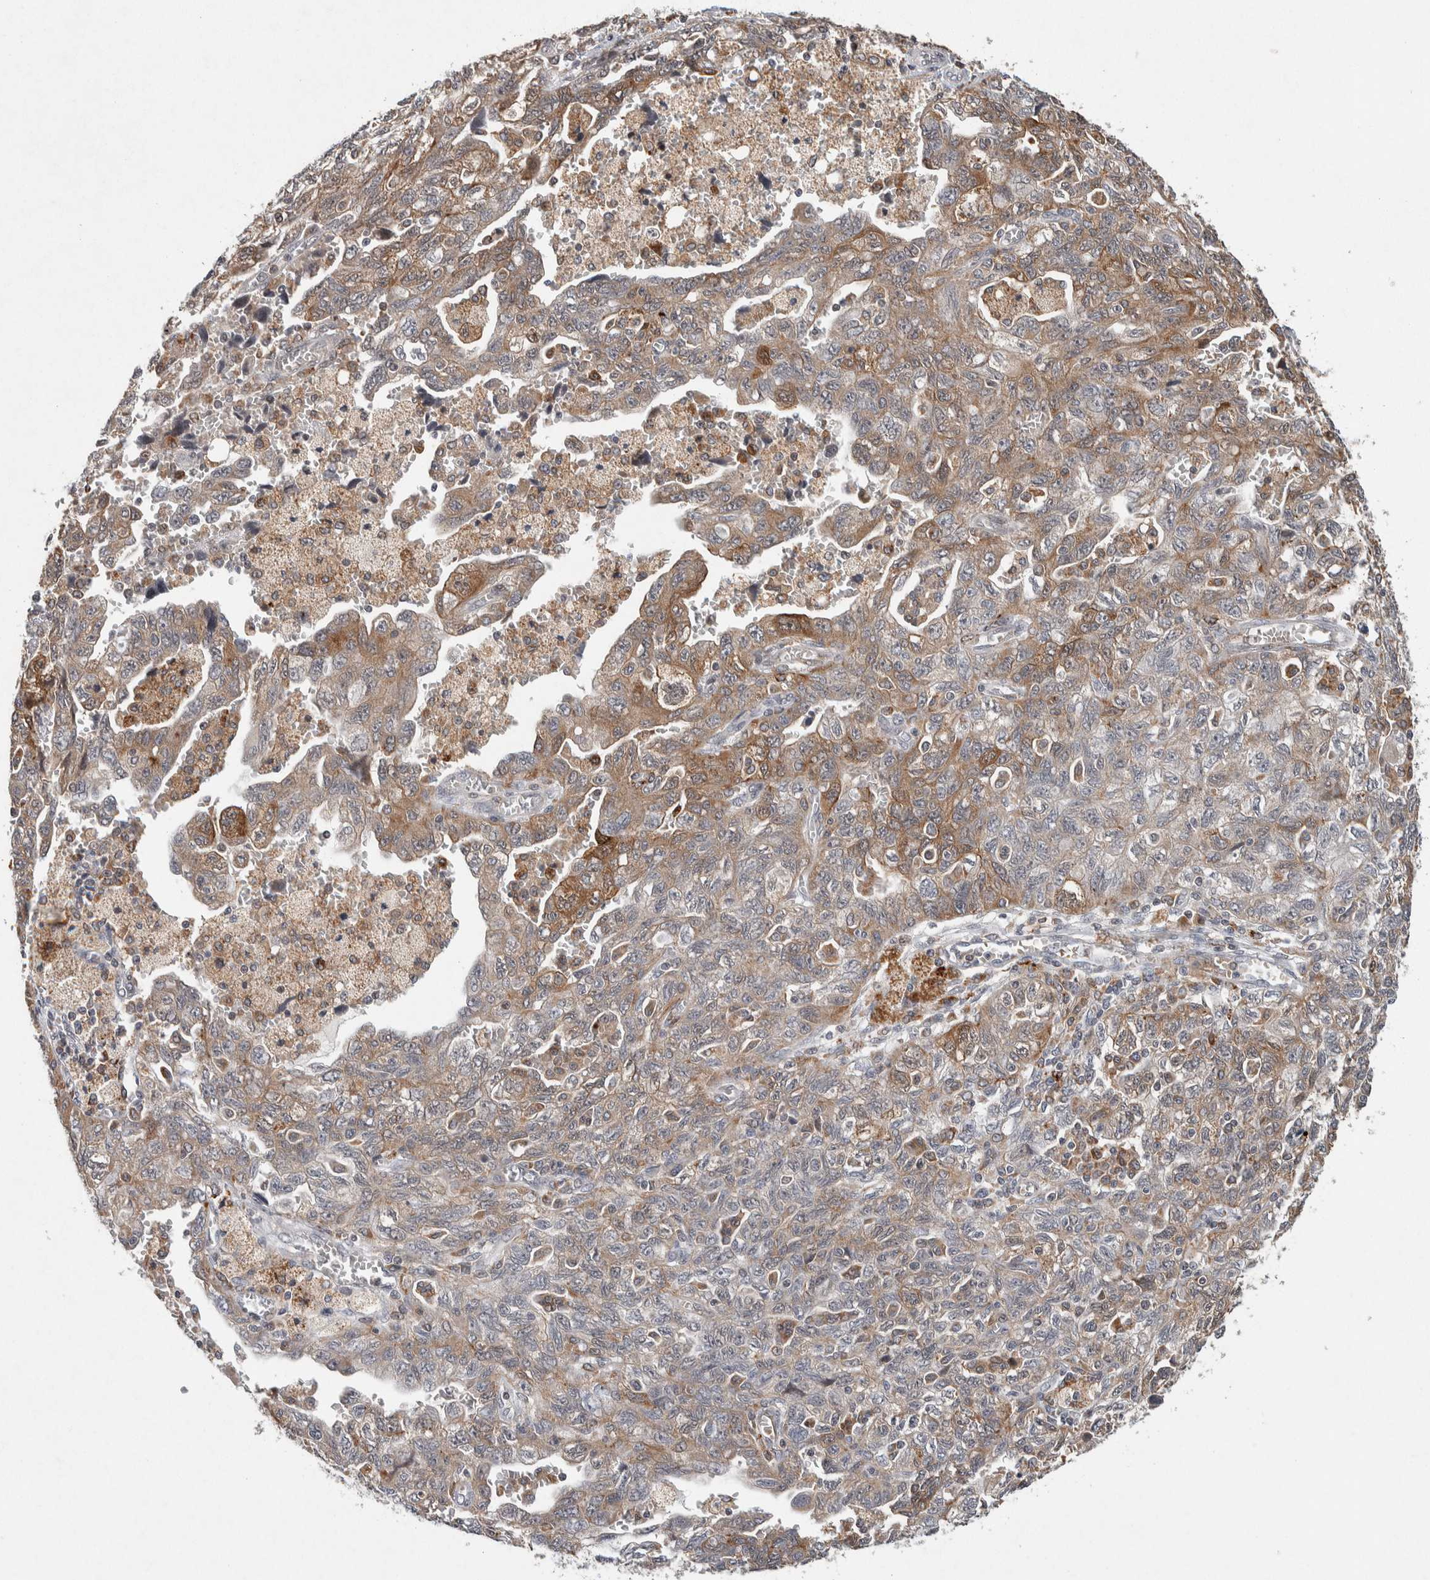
{"staining": {"intensity": "moderate", "quantity": ">75%", "location": "cytoplasmic/membranous"}, "tissue": "ovarian cancer", "cell_type": "Tumor cells", "image_type": "cancer", "snomed": [{"axis": "morphology", "description": "Carcinoma, NOS"}, {"axis": "morphology", "description": "Cystadenocarcinoma, serous, NOS"}, {"axis": "topography", "description": "Ovary"}], "caption": "Brown immunohistochemical staining in serous cystadenocarcinoma (ovarian) displays moderate cytoplasmic/membranous staining in approximately >75% of tumor cells.", "gene": "KCNK1", "patient": {"sex": "female", "age": 69}}